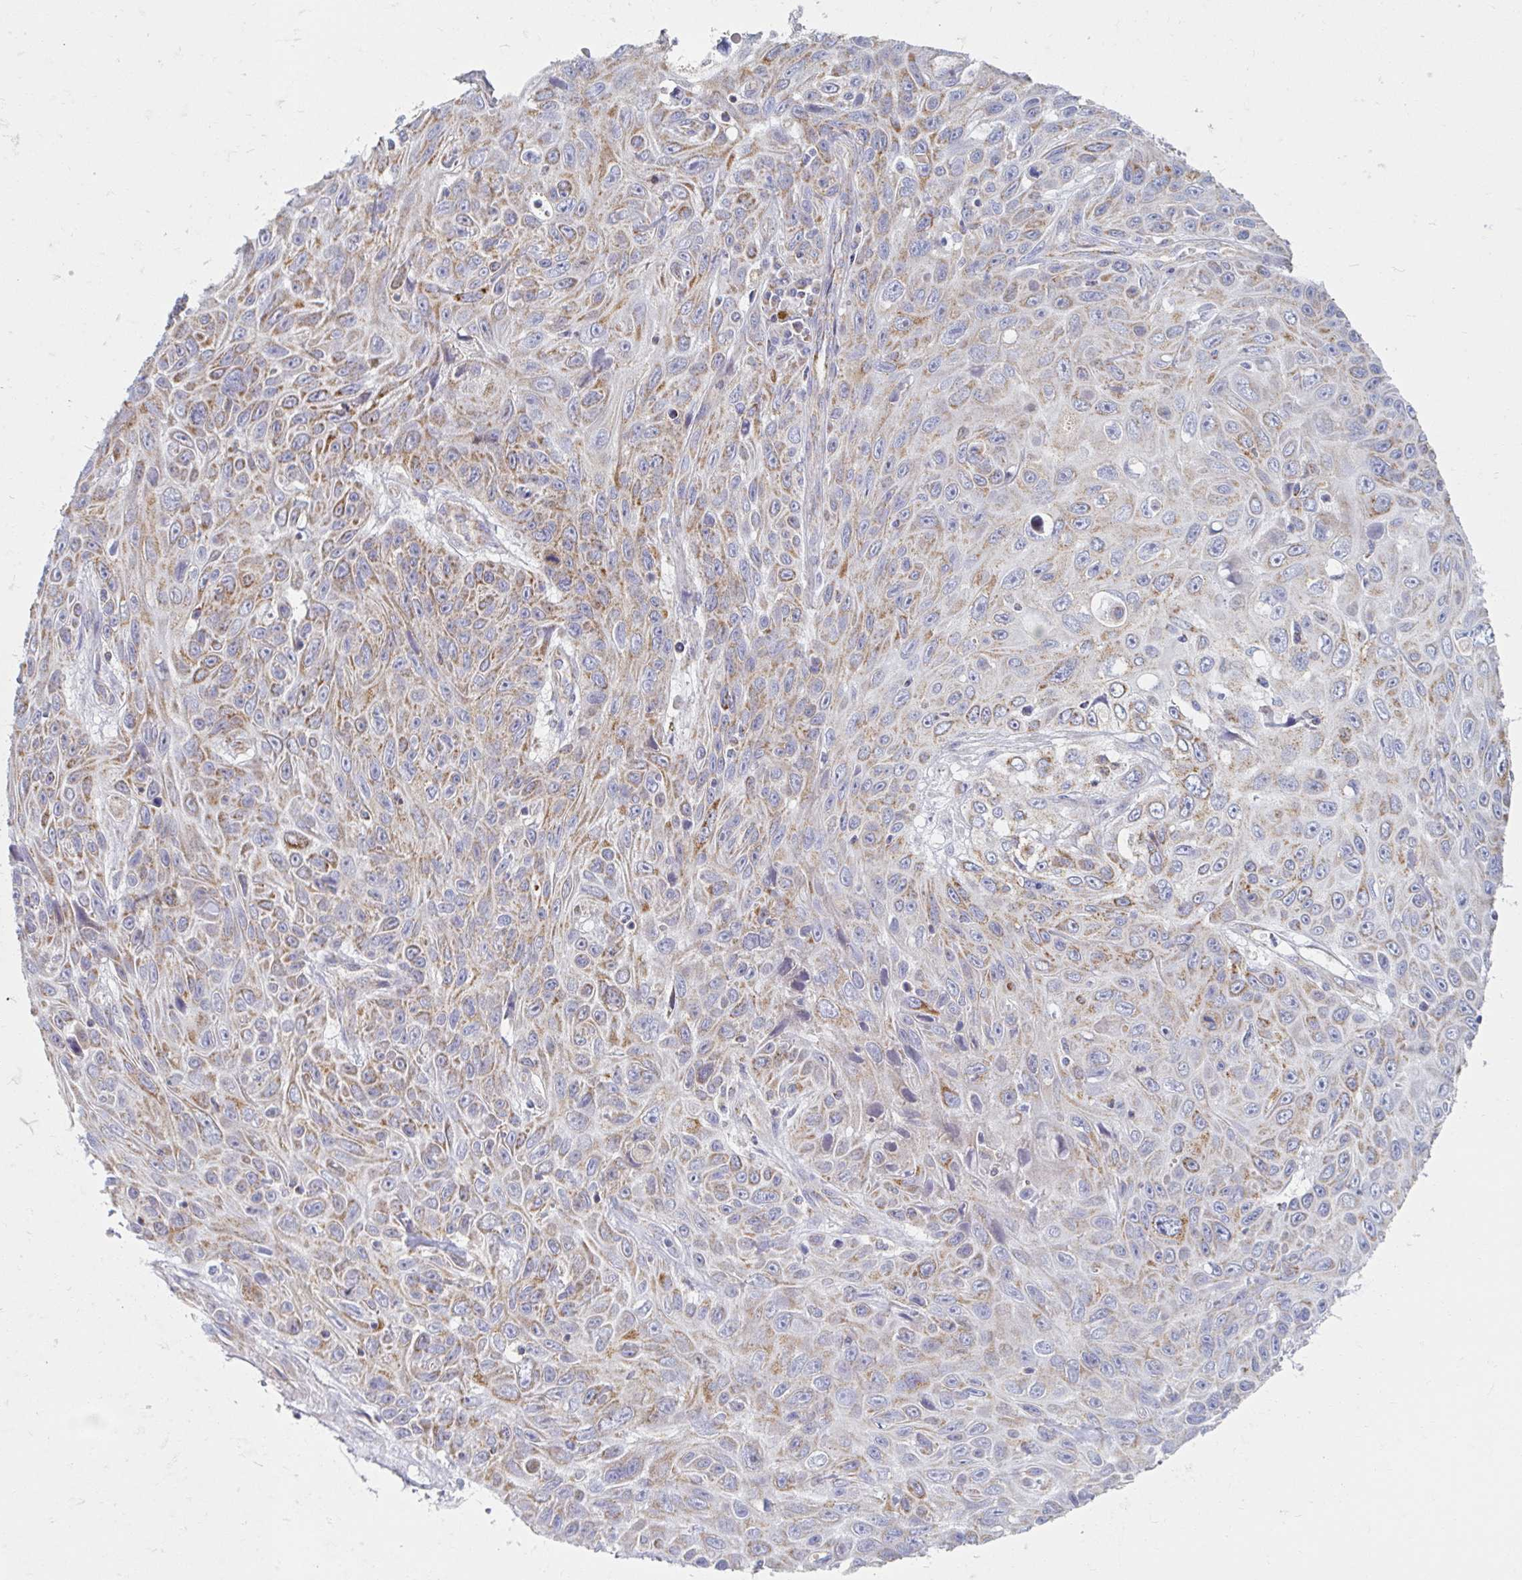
{"staining": {"intensity": "moderate", "quantity": ">75%", "location": "cytoplasmic/membranous"}, "tissue": "skin cancer", "cell_type": "Tumor cells", "image_type": "cancer", "snomed": [{"axis": "morphology", "description": "Squamous cell carcinoma, NOS"}, {"axis": "topography", "description": "Skin"}], "caption": "Skin squamous cell carcinoma stained with a brown dye demonstrates moderate cytoplasmic/membranous positive staining in approximately >75% of tumor cells.", "gene": "MAVS", "patient": {"sex": "male", "age": 82}}